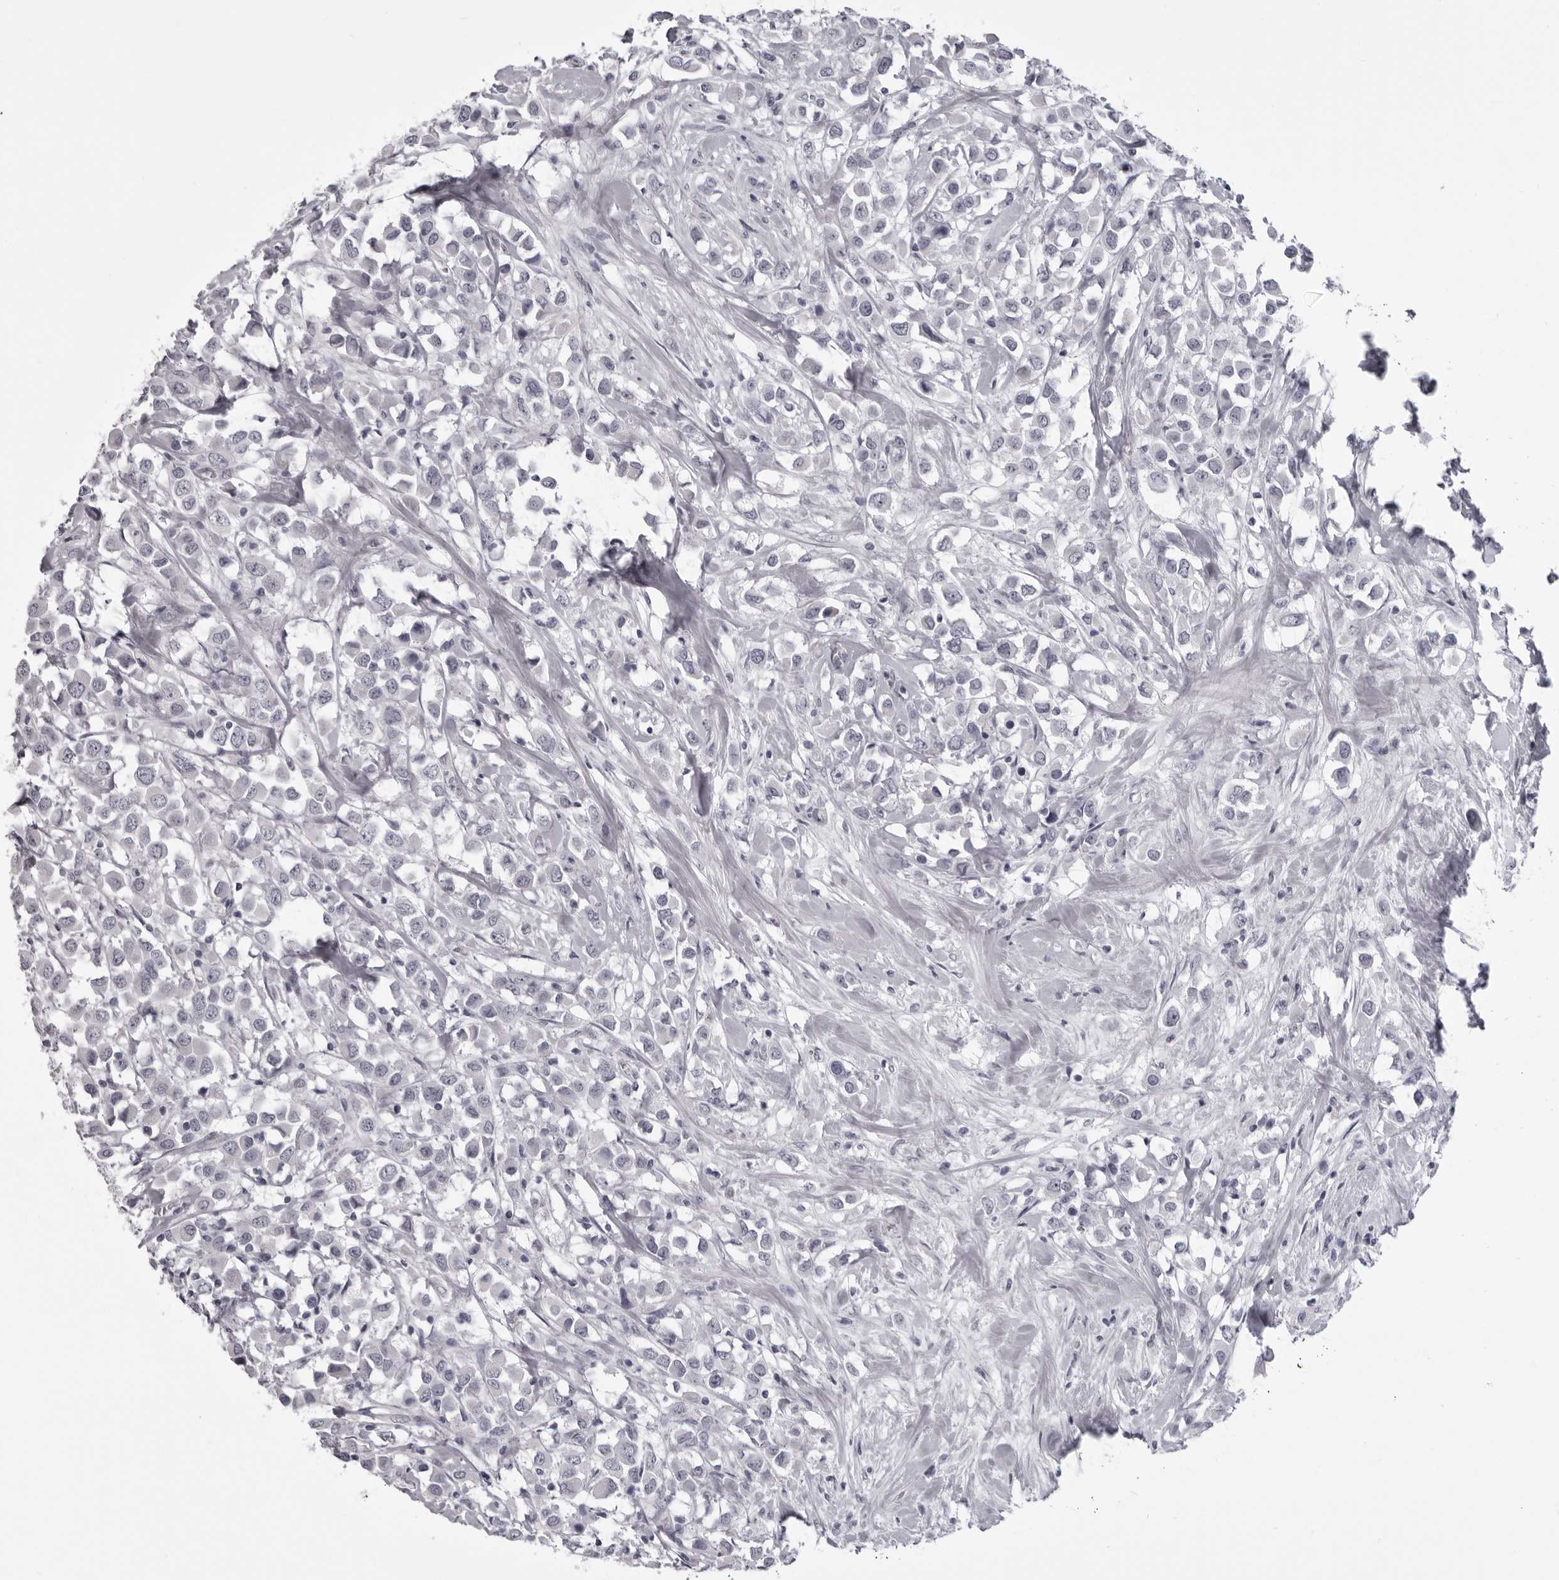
{"staining": {"intensity": "negative", "quantity": "none", "location": "none"}, "tissue": "breast cancer", "cell_type": "Tumor cells", "image_type": "cancer", "snomed": [{"axis": "morphology", "description": "Duct carcinoma"}, {"axis": "topography", "description": "Breast"}], "caption": "Immunohistochemistry (IHC) photomicrograph of breast cancer stained for a protein (brown), which exhibits no staining in tumor cells.", "gene": "EPHA10", "patient": {"sex": "female", "age": 61}}